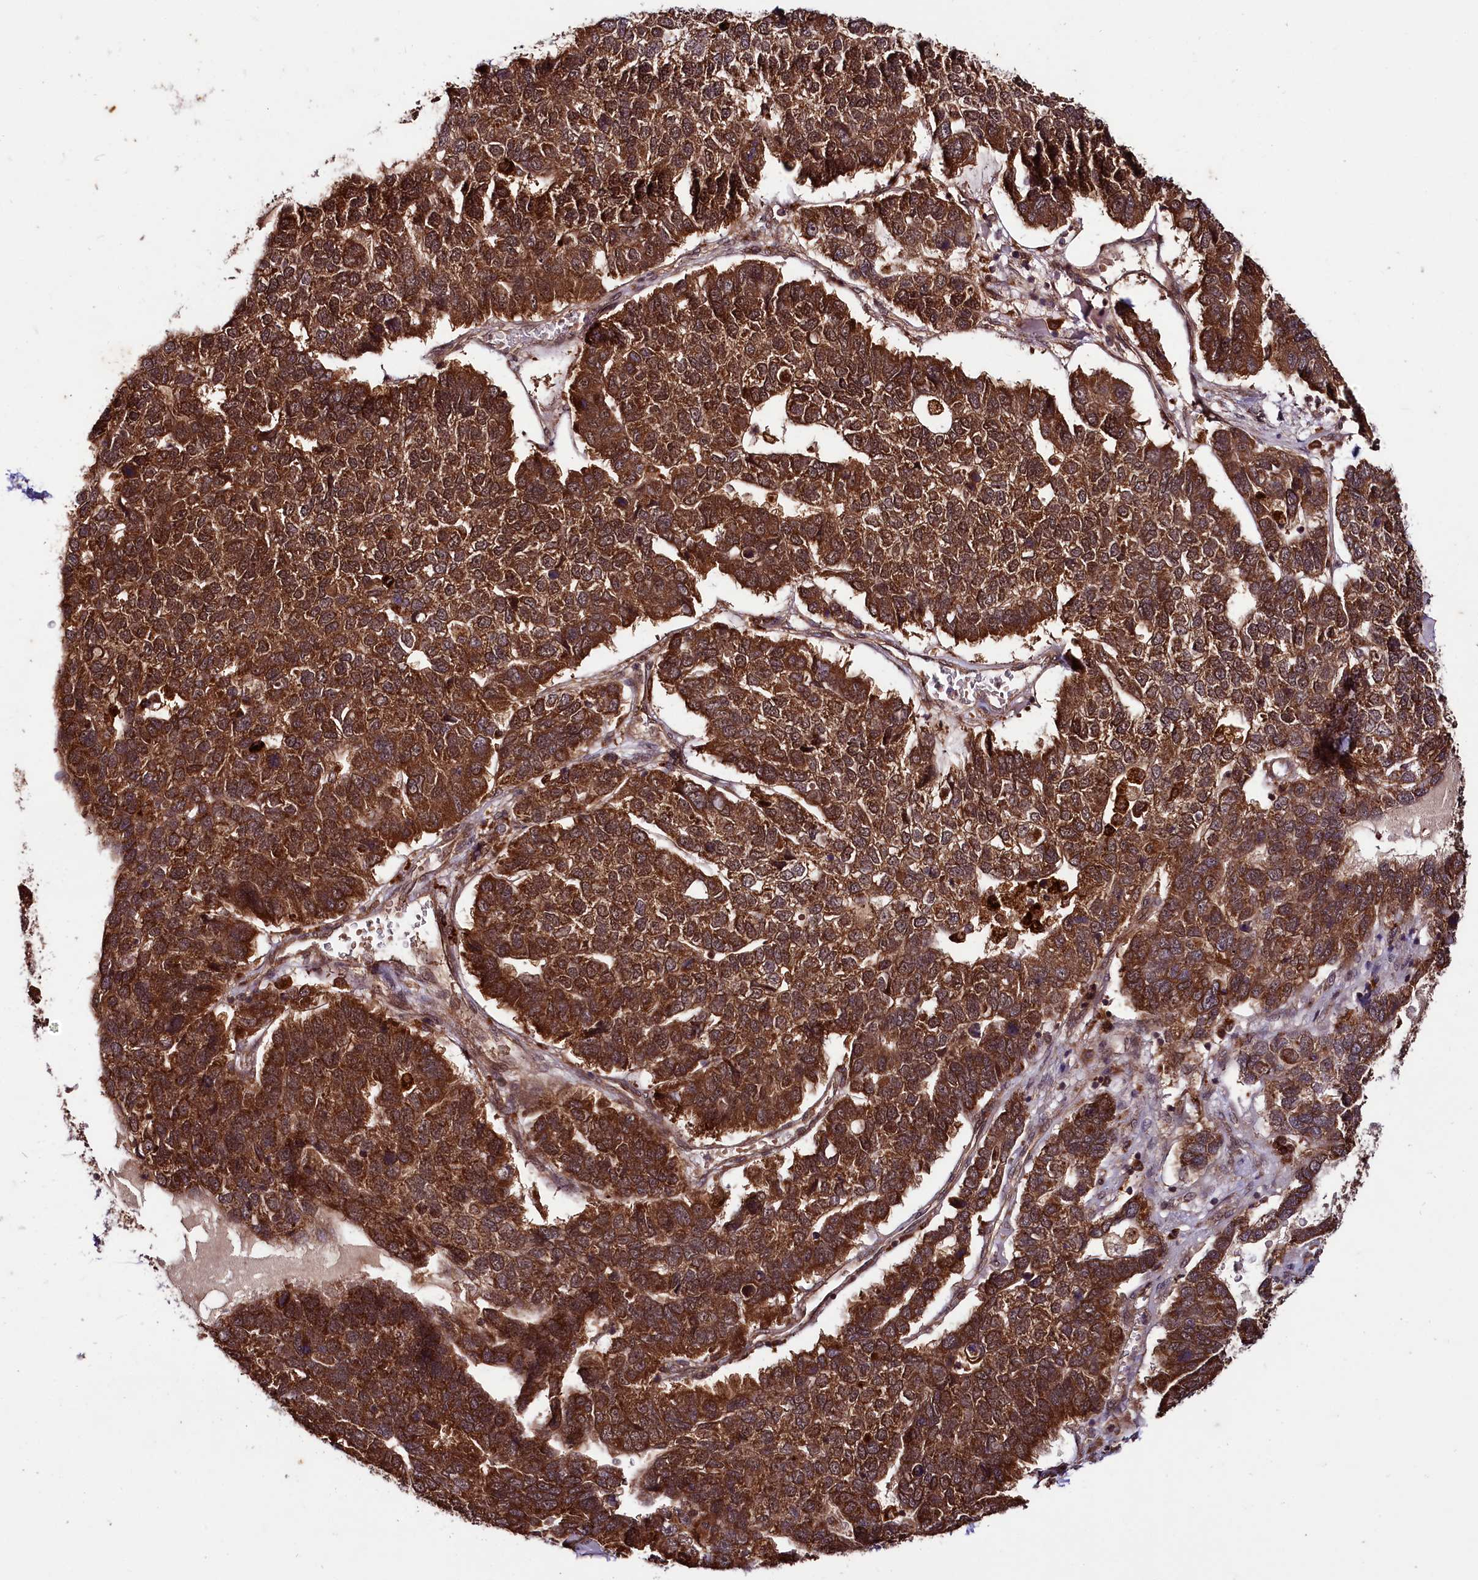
{"staining": {"intensity": "strong", "quantity": ">75%", "location": "cytoplasmic/membranous"}, "tissue": "pancreatic cancer", "cell_type": "Tumor cells", "image_type": "cancer", "snomed": [{"axis": "morphology", "description": "Adenocarcinoma, NOS"}, {"axis": "topography", "description": "Pancreas"}], "caption": "Human adenocarcinoma (pancreatic) stained with a protein marker displays strong staining in tumor cells.", "gene": "UBE3A", "patient": {"sex": "female", "age": 61}}